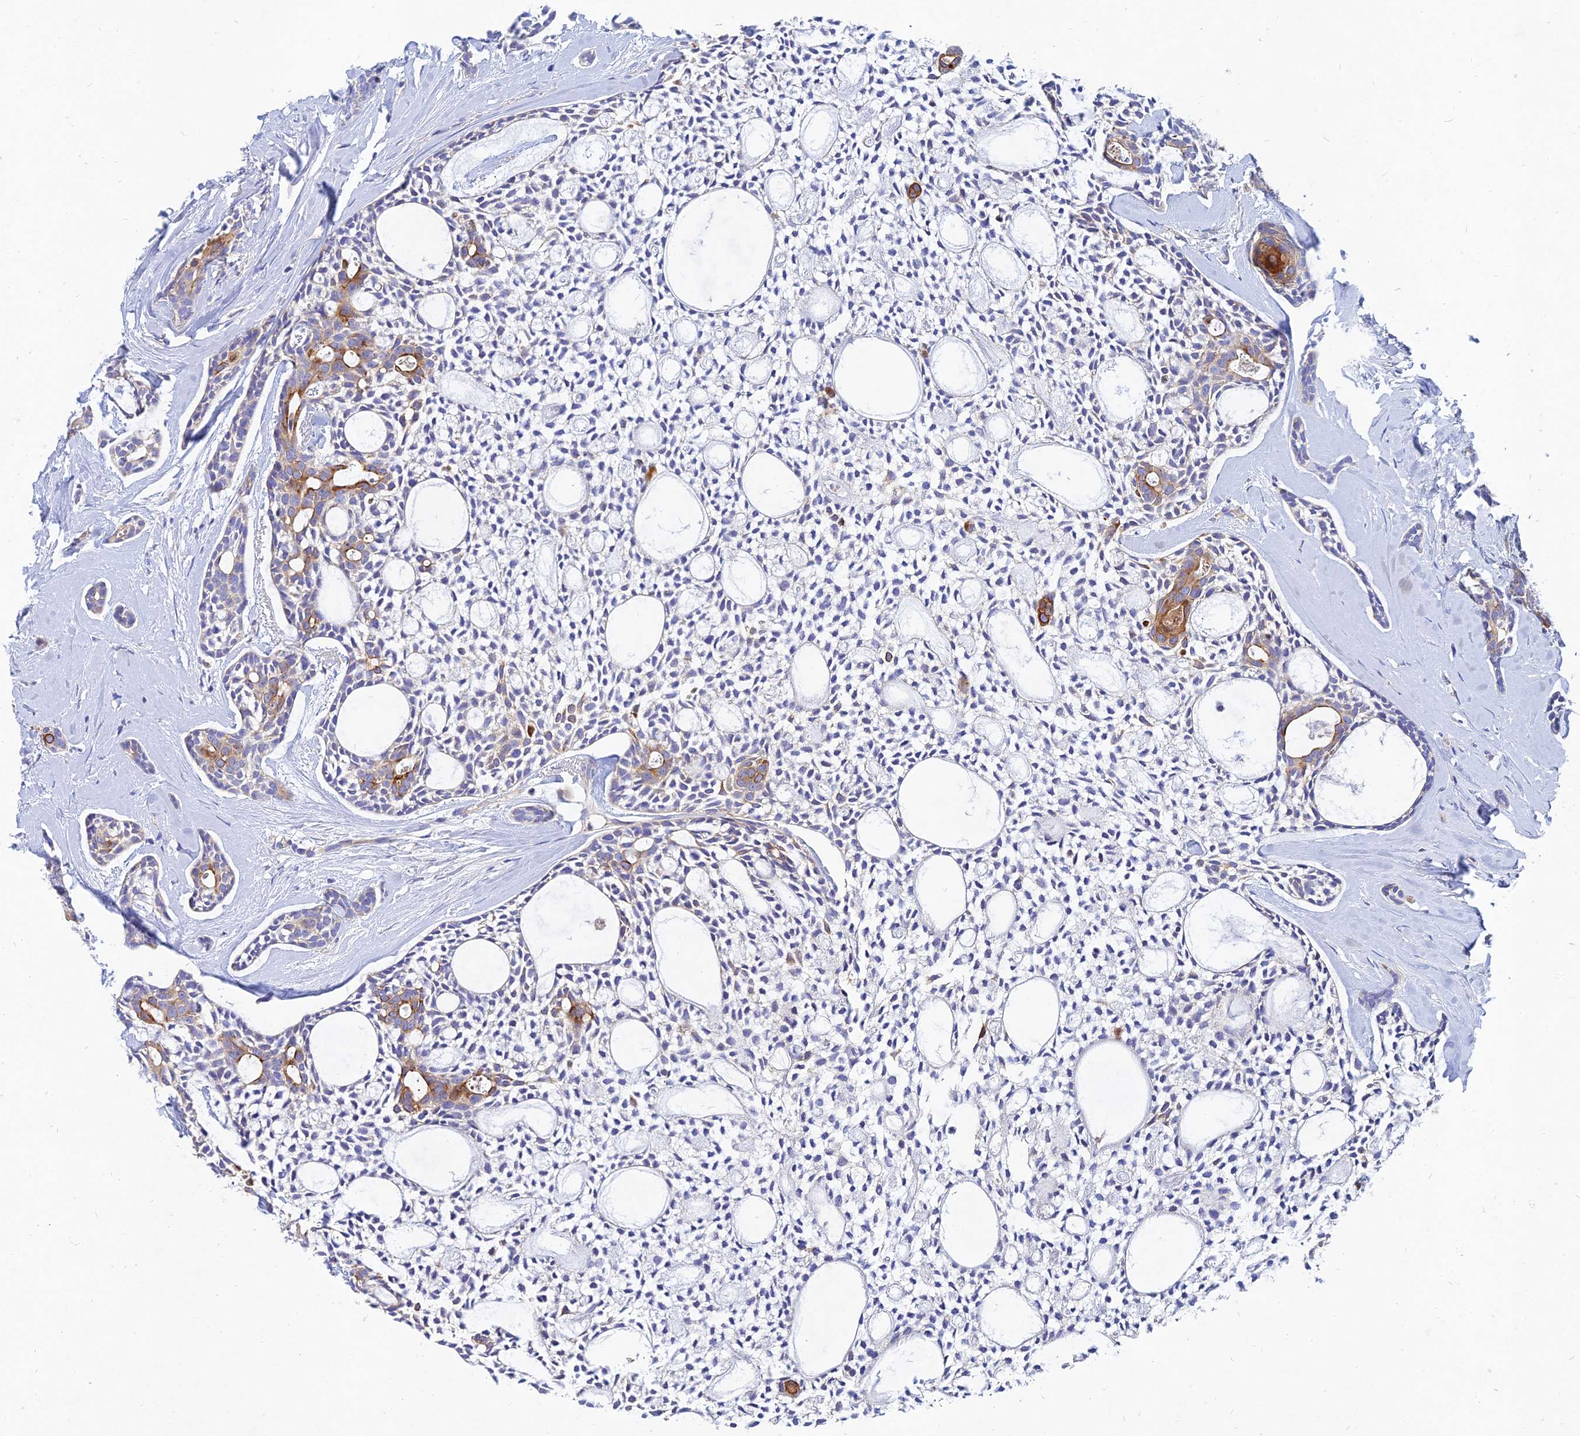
{"staining": {"intensity": "moderate", "quantity": "<25%", "location": "cytoplasmic/membranous"}, "tissue": "head and neck cancer", "cell_type": "Tumor cells", "image_type": "cancer", "snomed": [{"axis": "morphology", "description": "Adenocarcinoma, NOS"}, {"axis": "topography", "description": "Subcutis"}, {"axis": "topography", "description": "Head-Neck"}], "caption": "Tumor cells exhibit low levels of moderate cytoplasmic/membranous positivity in approximately <25% of cells in adenocarcinoma (head and neck). (DAB IHC with brightfield microscopy, high magnification).", "gene": "MROH1", "patient": {"sex": "female", "age": 73}}